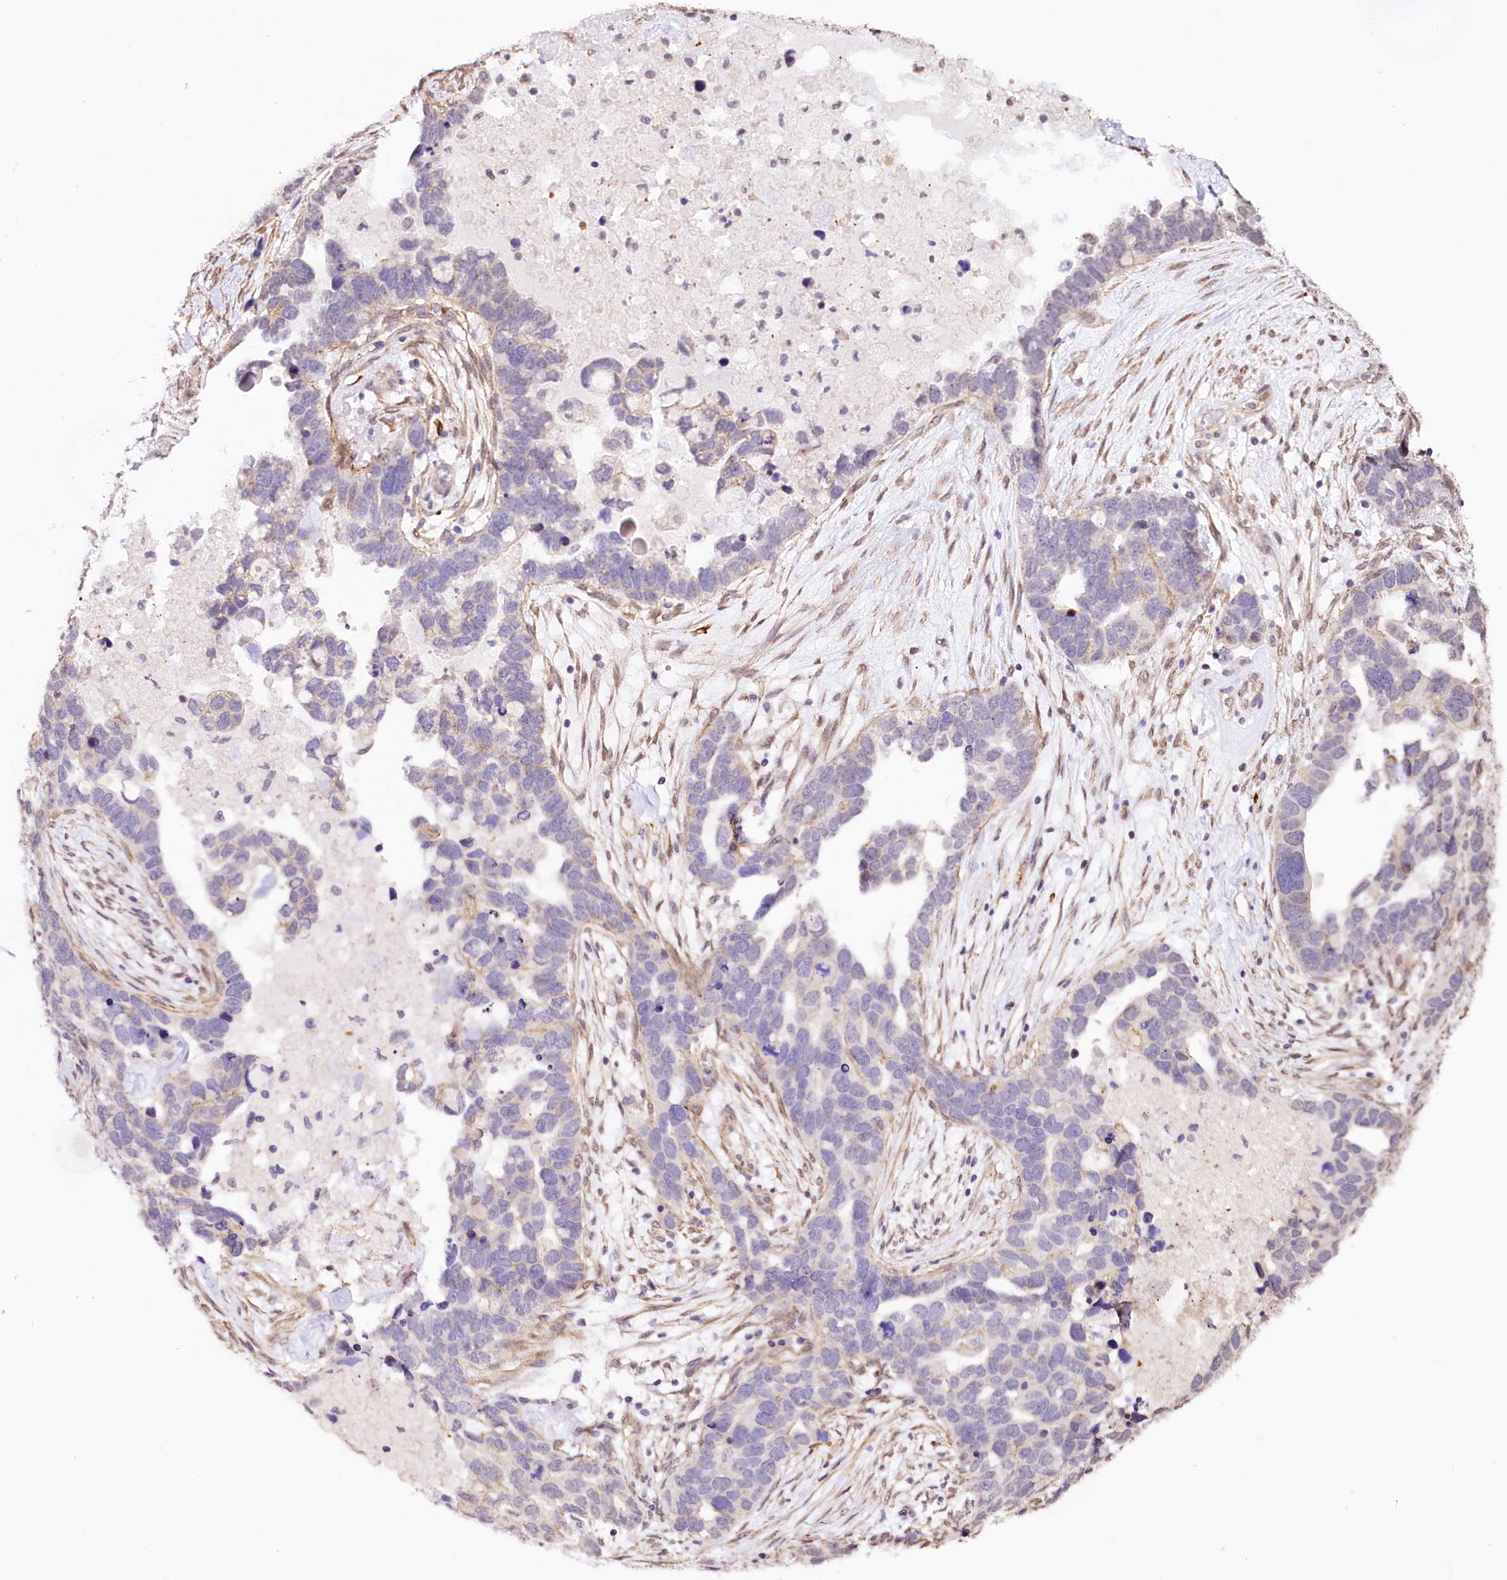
{"staining": {"intensity": "negative", "quantity": "none", "location": "none"}, "tissue": "ovarian cancer", "cell_type": "Tumor cells", "image_type": "cancer", "snomed": [{"axis": "morphology", "description": "Cystadenocarcinoma, serous, NOS"}, {"axis": "topography", "description": "Ovary"}], "caption": "Immunohistochemistry (IHC) histopathology image of neoplastic tissue: ovarian cancer (serous cystadenocarcinoma) stained with DAB (3,3'-diaminobenzidine) reveals no significant protein positivity in tumor cells. (DAB (3,3'-diaminobenzidine) IHC, high magnification).", "gene": "ST7", "patient": {"sex": "female", "age": 54}}